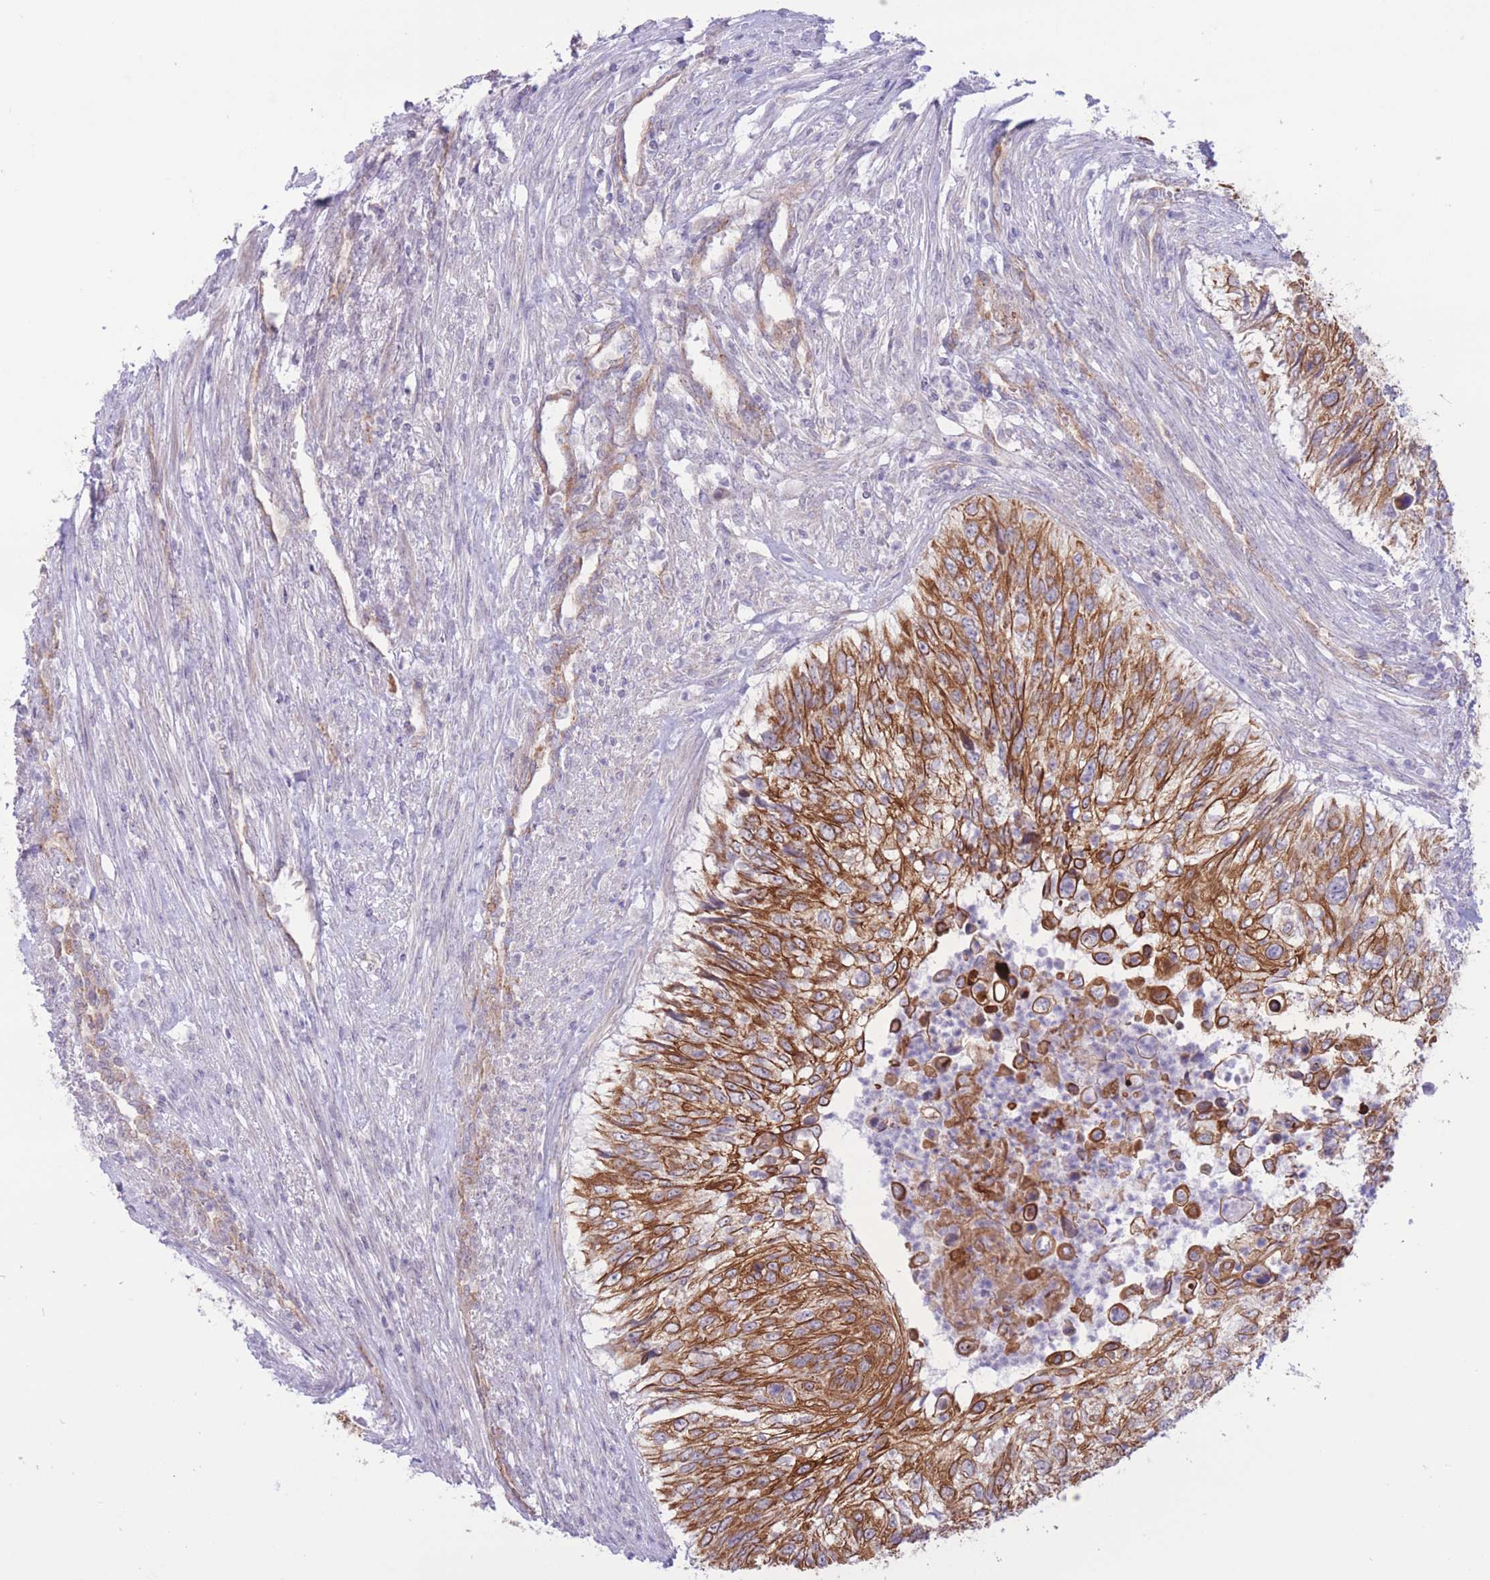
{"staining": {"intensity": "moderate", "quantity": ">75%", "location": "cytoplasmic/membranous"}, "tissue": "urothelial cancer", "cell_type": "Tumor cells", "image_type": "cancer", "snomed": [{"axis": "morphology", "description": "Urothelial carcinoma, High grade"}, {"axis": "topography", "description": "Urinary bladder"}], "caption": "Protein staining of urothelial carcinoma (high-grade) tissue shows moderate cytoplasmic/membranous expression in approximately >75% of tumor cells.", "gene": "MRPS31", "patient": {"sex": "female", "age": 60}}